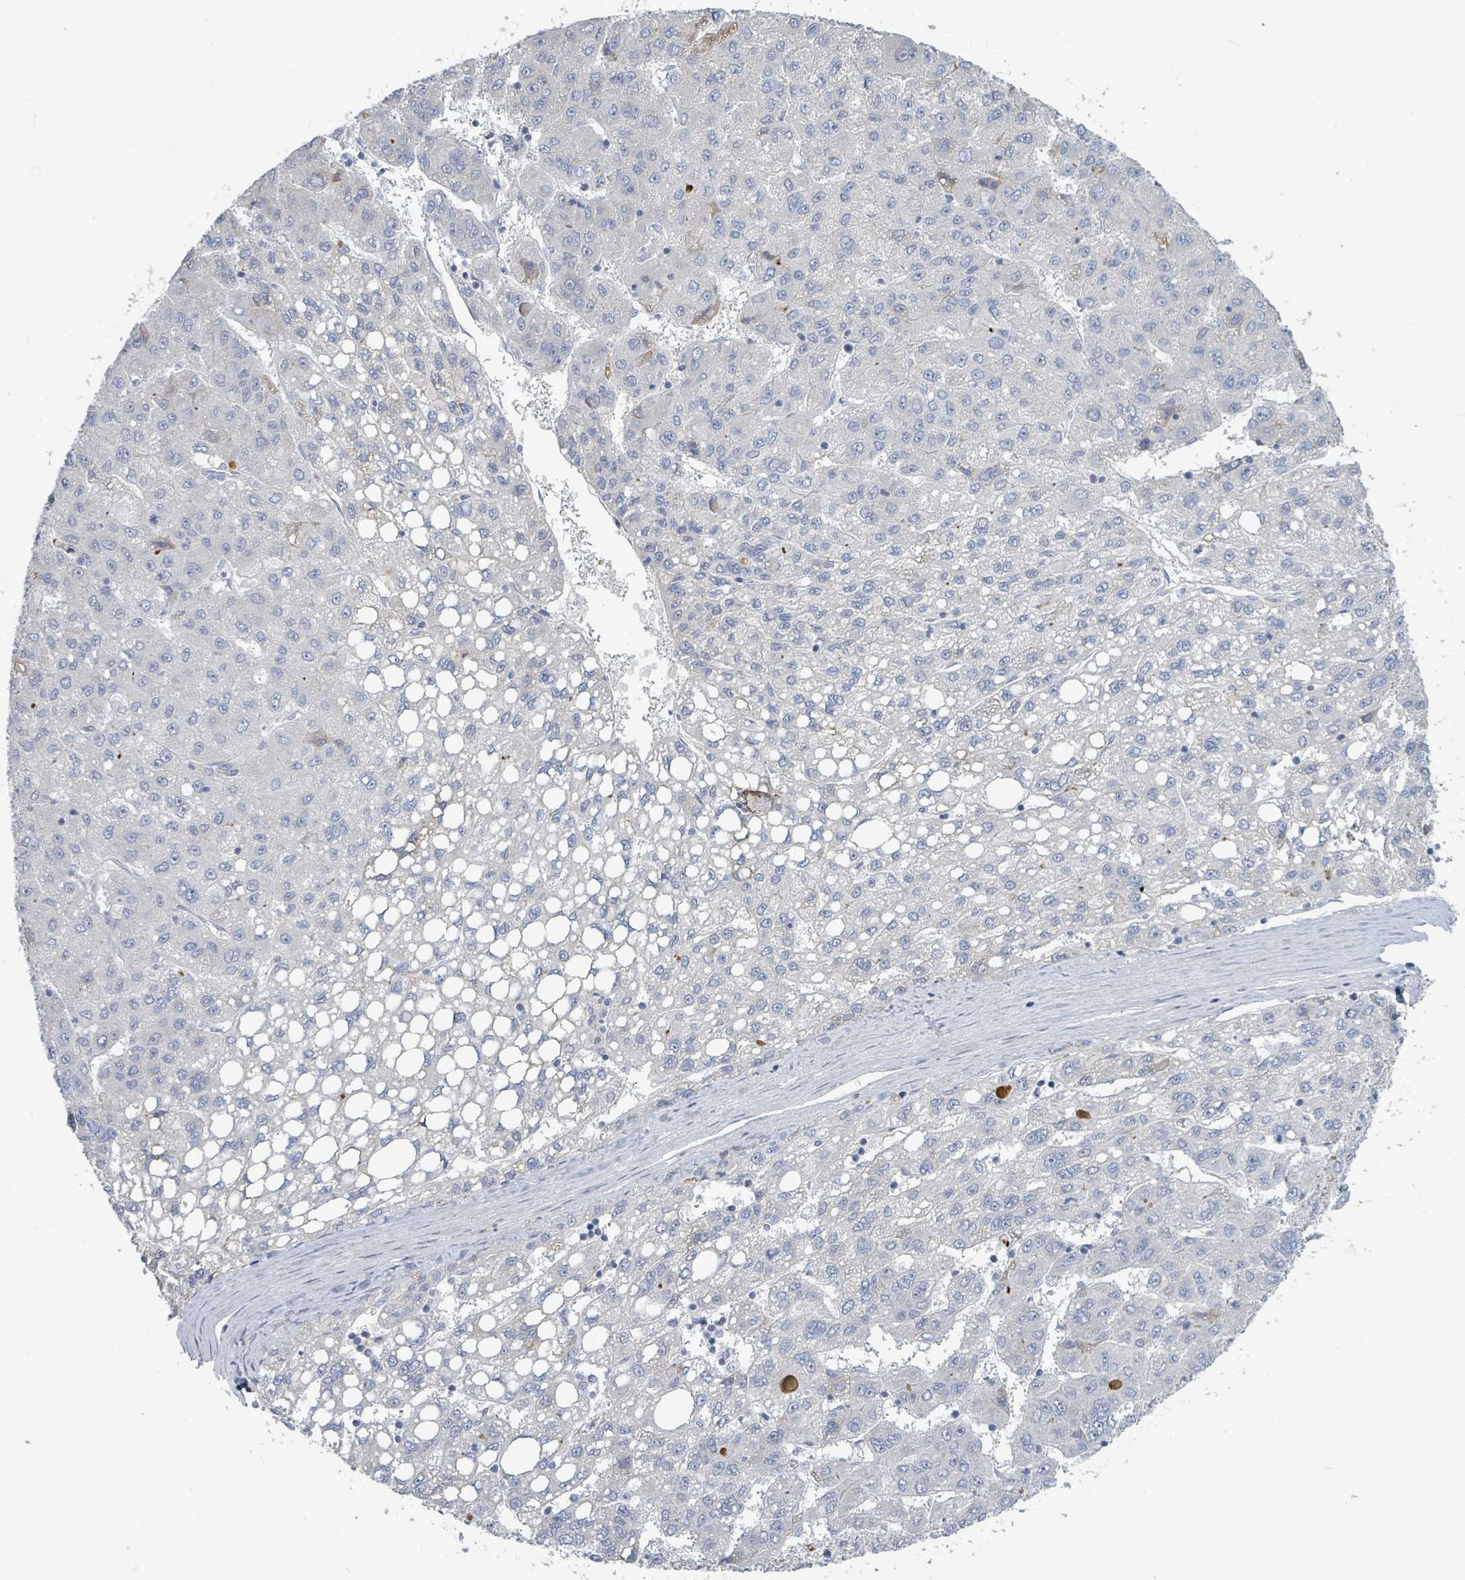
{"staining": {"intensity": "negative", "quantity": "none", "location": "none"}, "tissue": "liver cancer", "cell_type": "Tumor cells", "image_type": "cancer", "snomed": [{"axis": "morphology", "description": "Carcinoma, Hepatocellular, NOS"}, {"axis": "topography", "description": "Liver"}], "caption": "The histopathology image demonstrates no staining of tumor cells in liver cancer (hepatocellular carcinoma).", "gene": "RAB33B", "patient": {"sex": "female", "age": 82}}